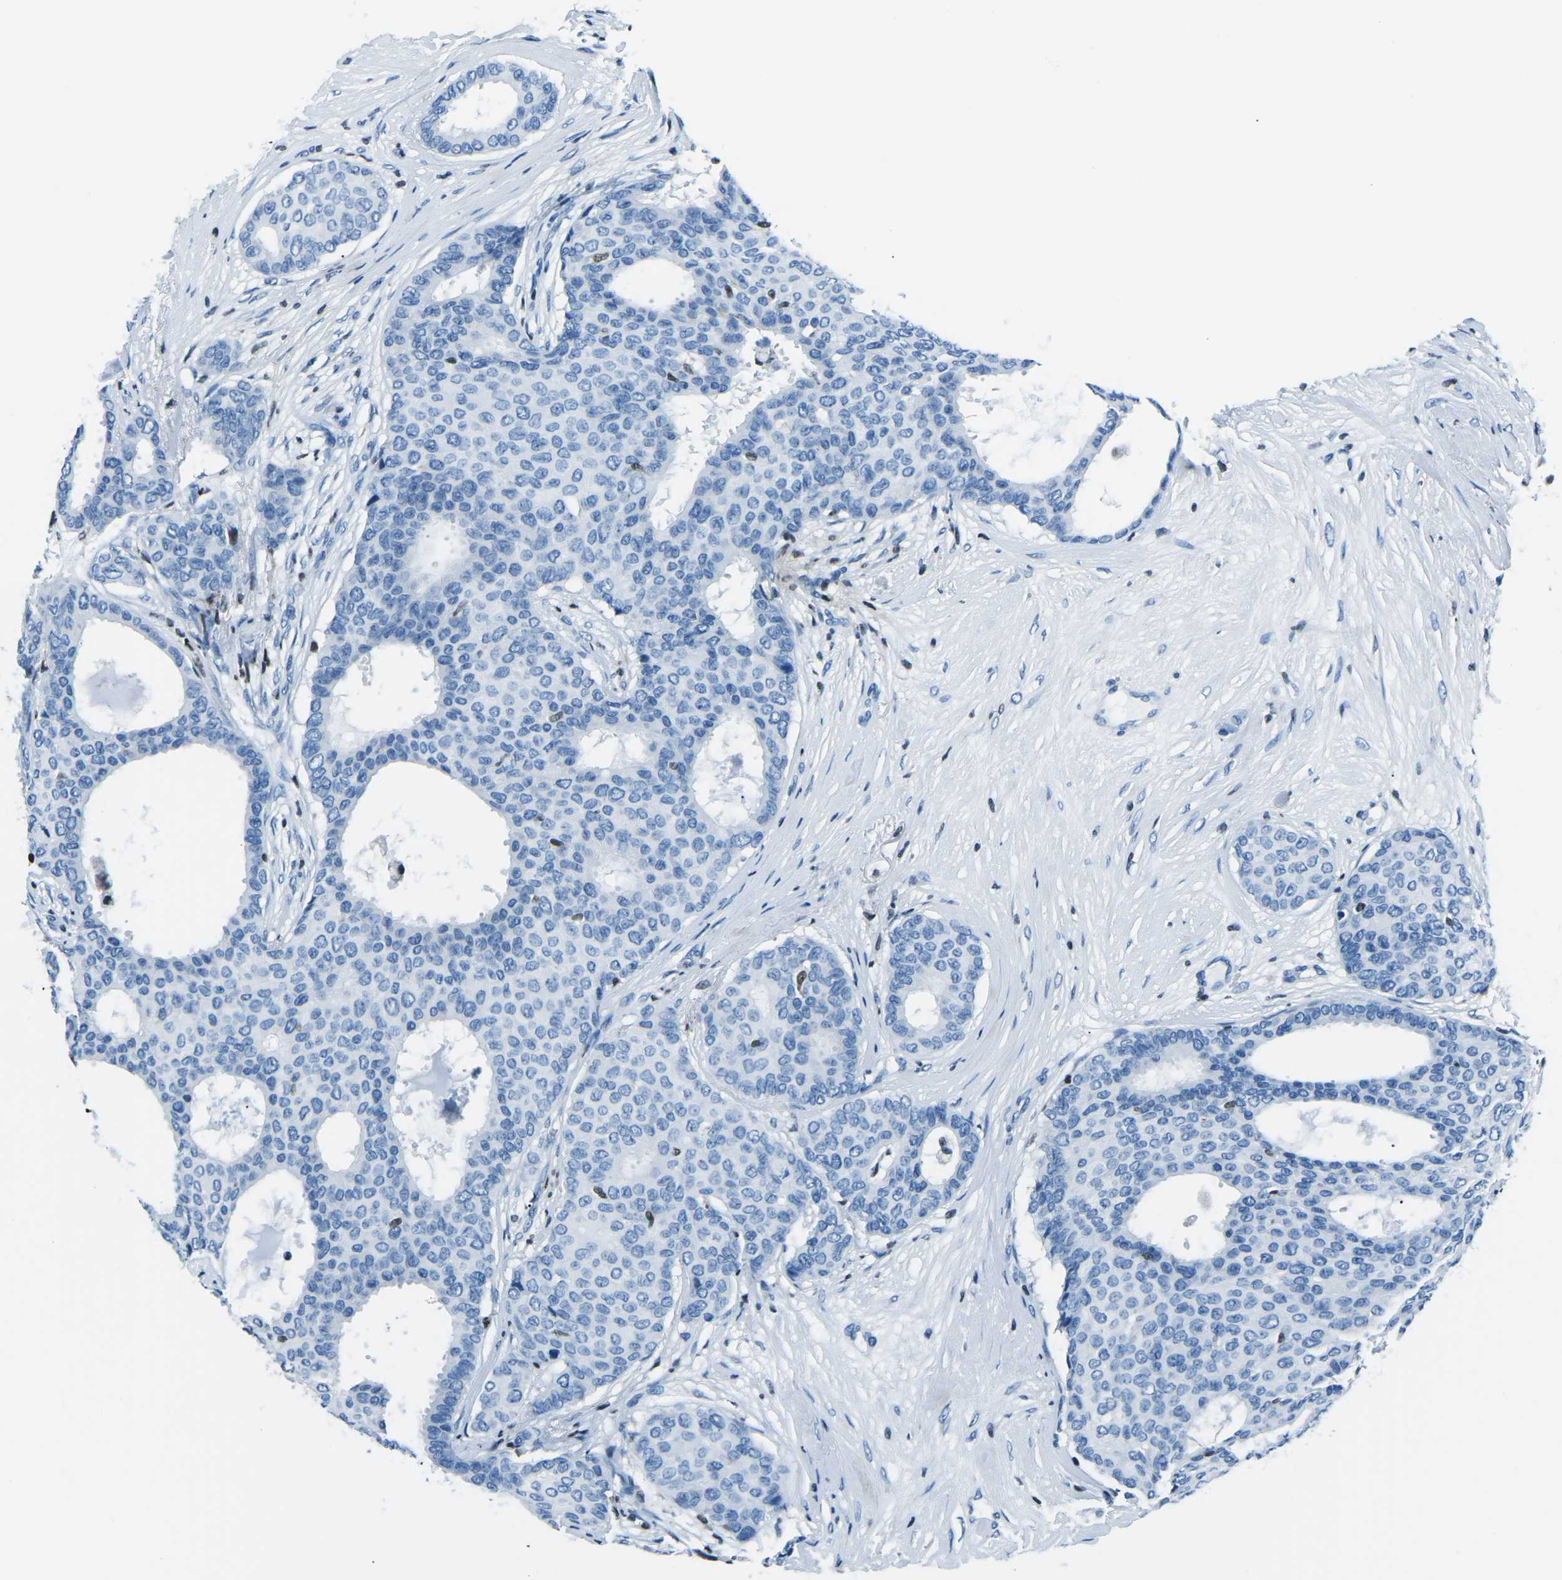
{"staining": {"intensity": "negative", "quantity": "none", "location": "none"}, "tissue": "breast cancer", "cell_type": "Tumor cells", "image_type": "cancer", "snomed": [{"axis": "morphology", "description": "Duct carcinoma"}, {"axis": "topography", "description": "Breast"}], "caption": "An IHC photomicrograph of breast cancer (infiltrating ductal carcinoma) is shown. There is no staining in tumor cells of breast cancer (infiltrating ductal carcinoma).", "gene": "CELF2", "patient": {"sex": "female", "age": 75}}